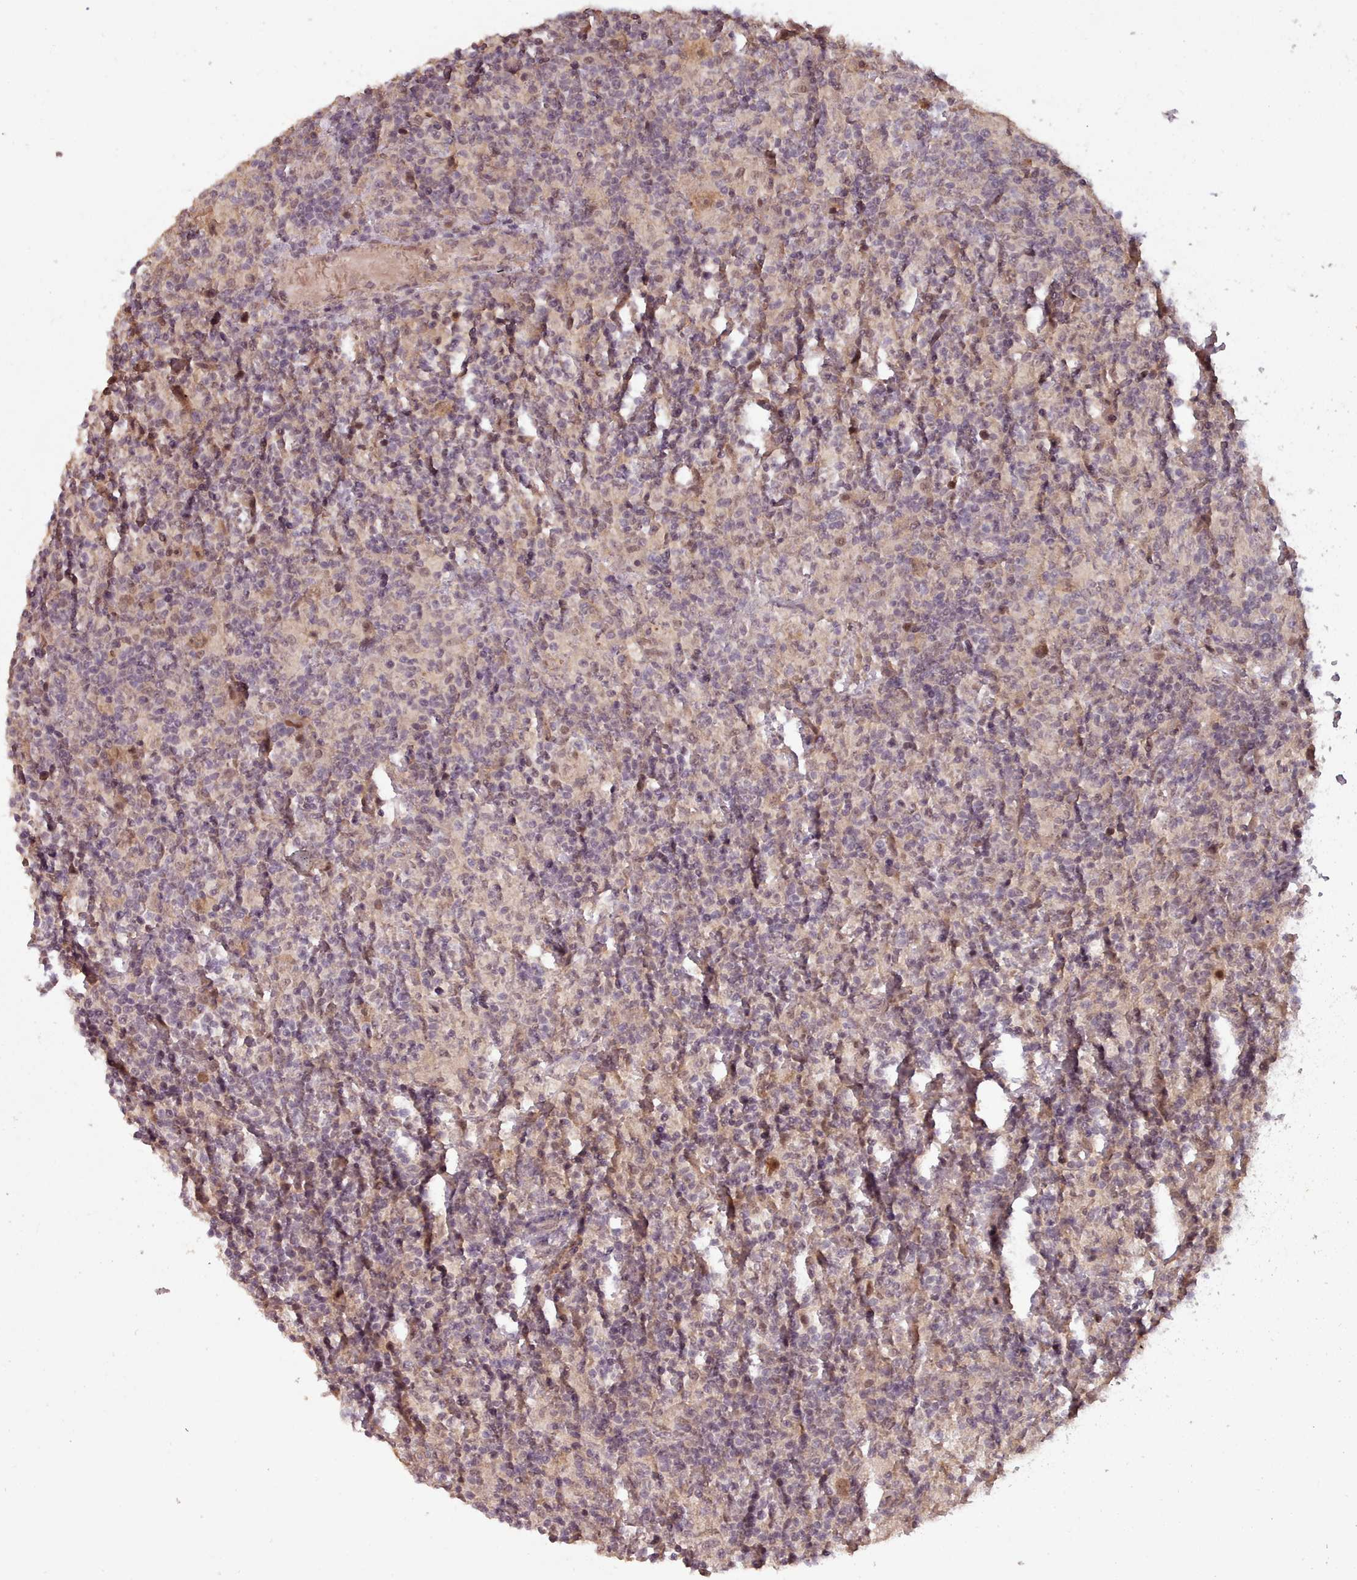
{"staining": {"intensity": "weak", "quantity": "25%-75%", "location": "cytoplasmic/membranous"}, "tissue": "lymphoma", "cell_type": "Tumor cells", "image_type": "cancer", "snomed": [{"axis": "morphology", "description": "Hodgkin's disease, NOS"}, {"axis": "topography", "description": "Lymph node"}], "caption": "Weak cytoplasmic/membranous staining is appreciated in approximately 25%-75% of tumor cells in Hodgkin's disease.", "gene": "CDC6", "patient": {"sex": "male", "age": 70}}